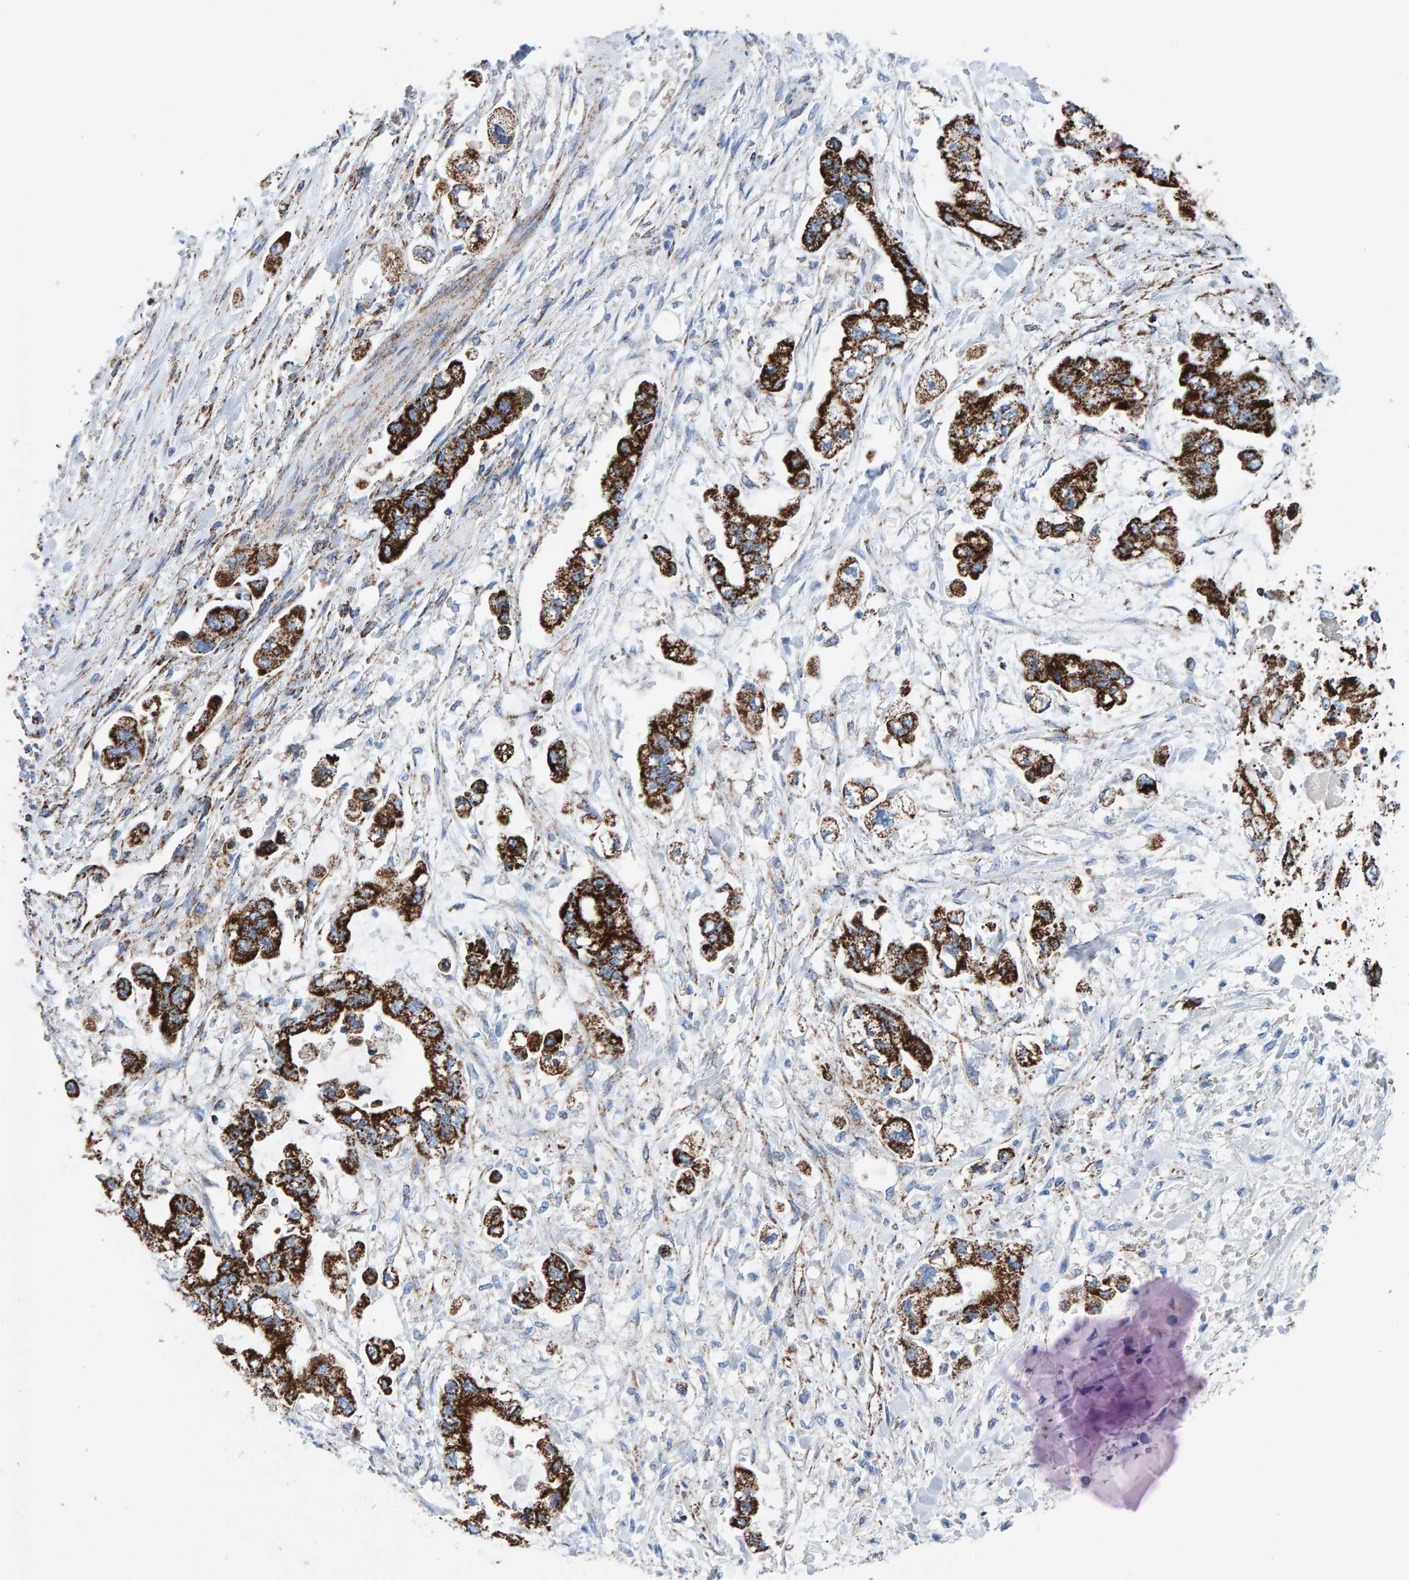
{"staining": {"intensity": "strong", "quantity": ">75%", "location": "cytoplasmic/membranous"}, "tissue": "stomach cancer", "cell_type": "Tumor cells", "image_type": "cancer", "snomed": [{"axis": "morphology", "description": "Normal tissue, NOS"}, {"axis": "morphology", "description": "Adenocarcinoma, NOS"}, {"axis": "topography", "description": "Stomach"}], "caption": "High-power microscopy captured an IHC image of stomach cancer (adenocarcinoma), revealing strong cytoplasmic/membranous staining in about >75% of tumor cells. The staining was performed using DAB to visualize the protein expression in brown, while the nuclei were stained in blue with hematoxylin (Magnification: 20x).", "gene": "ENSG00000262660", "patient": {"sex": "male", "age": 62}}